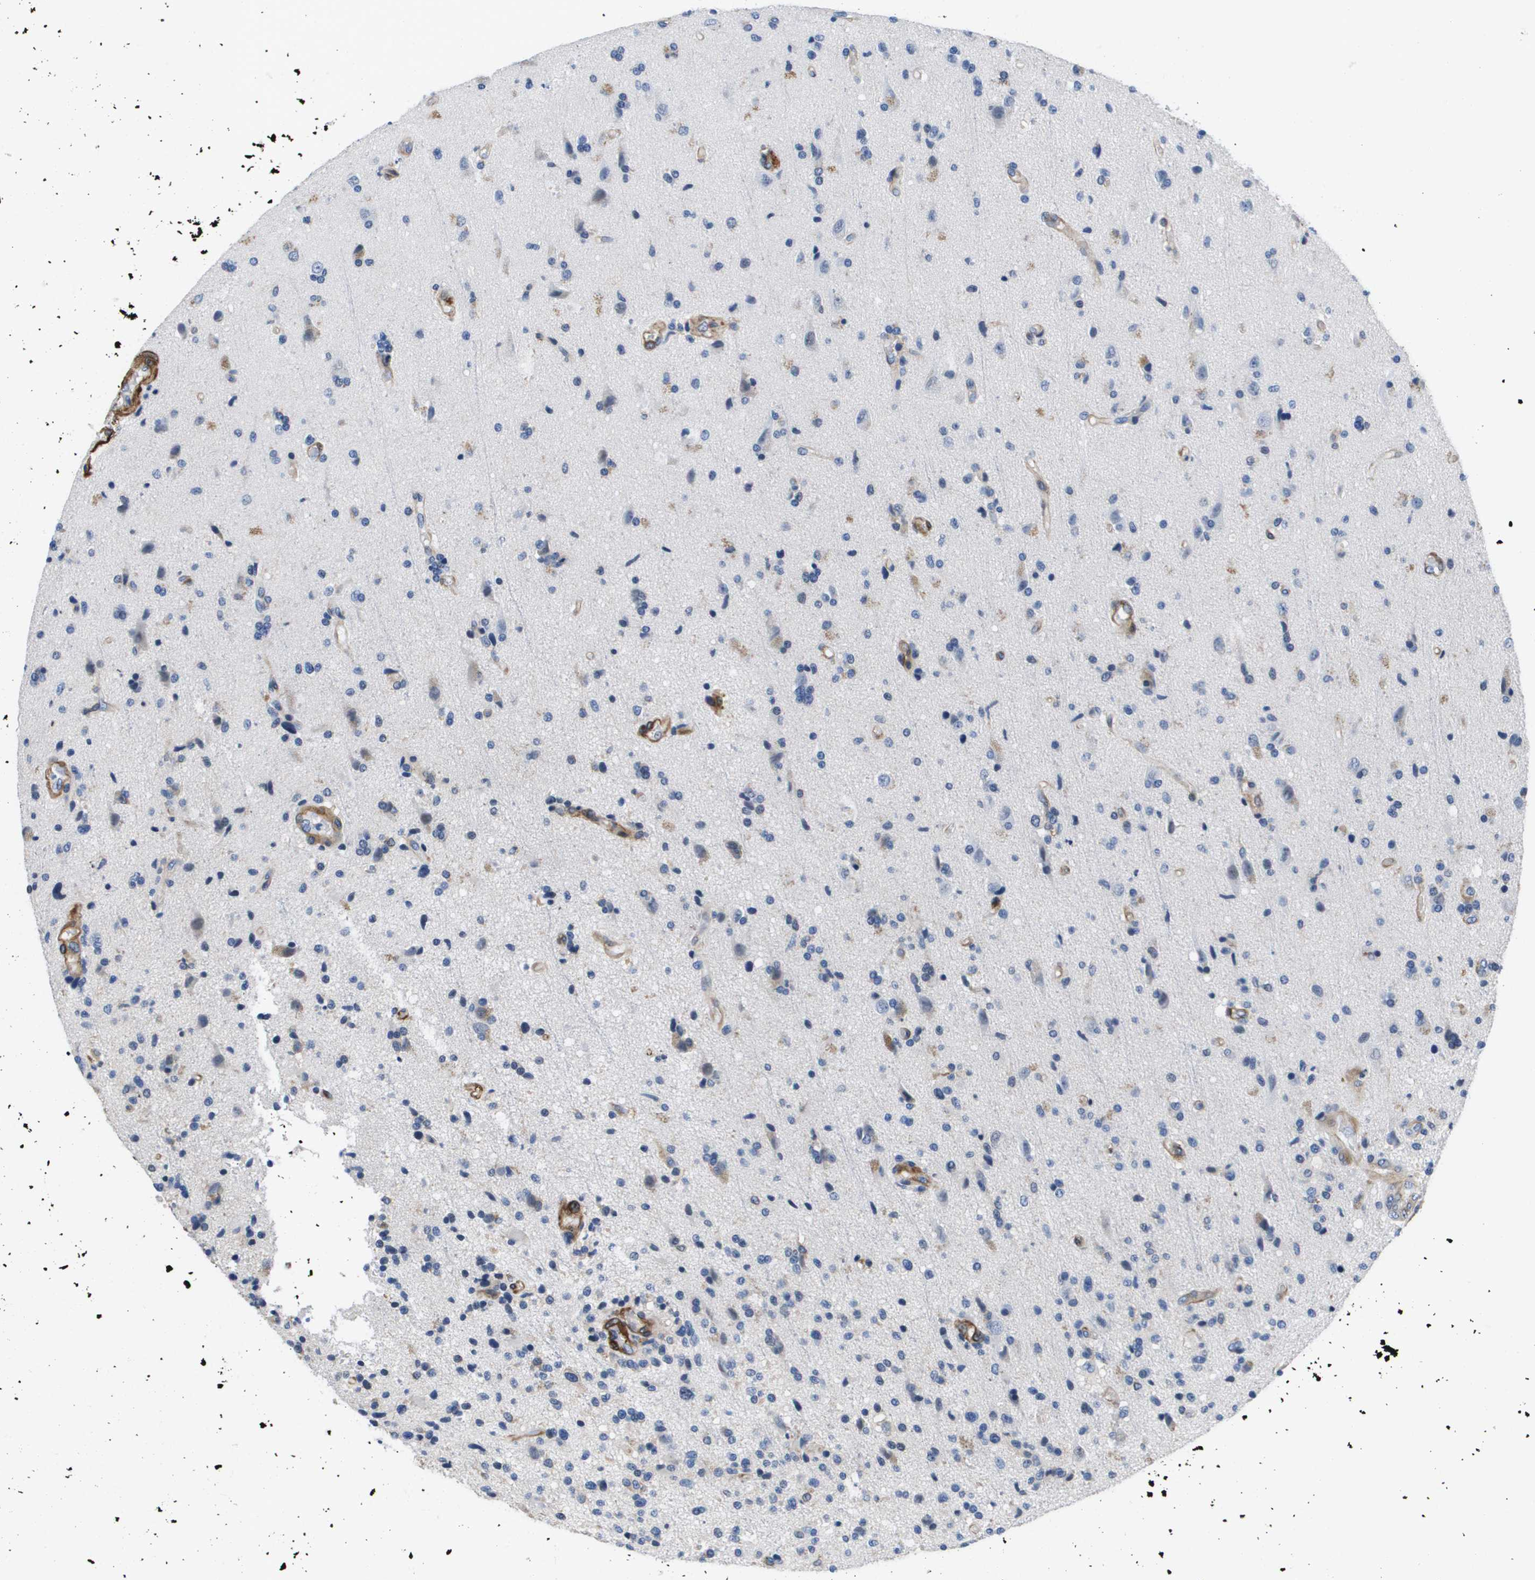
{"staining": {"intensity": "negative", "quantity": "none", "location": "none"}, "tissue": "glioma", "cell_type": "Tumor cells", "image_type": "cancer", "snomed": [{"axis": "morphology", "description": "Glioma, malignant, High grade"}, {"axis": "topography", "description": "Brain"}], "caption": "Tumor cells show no significant positivity in high-grade glioma (malignant).", "gene": "LPP", "patient": {"sex": "male", "age": 72}}